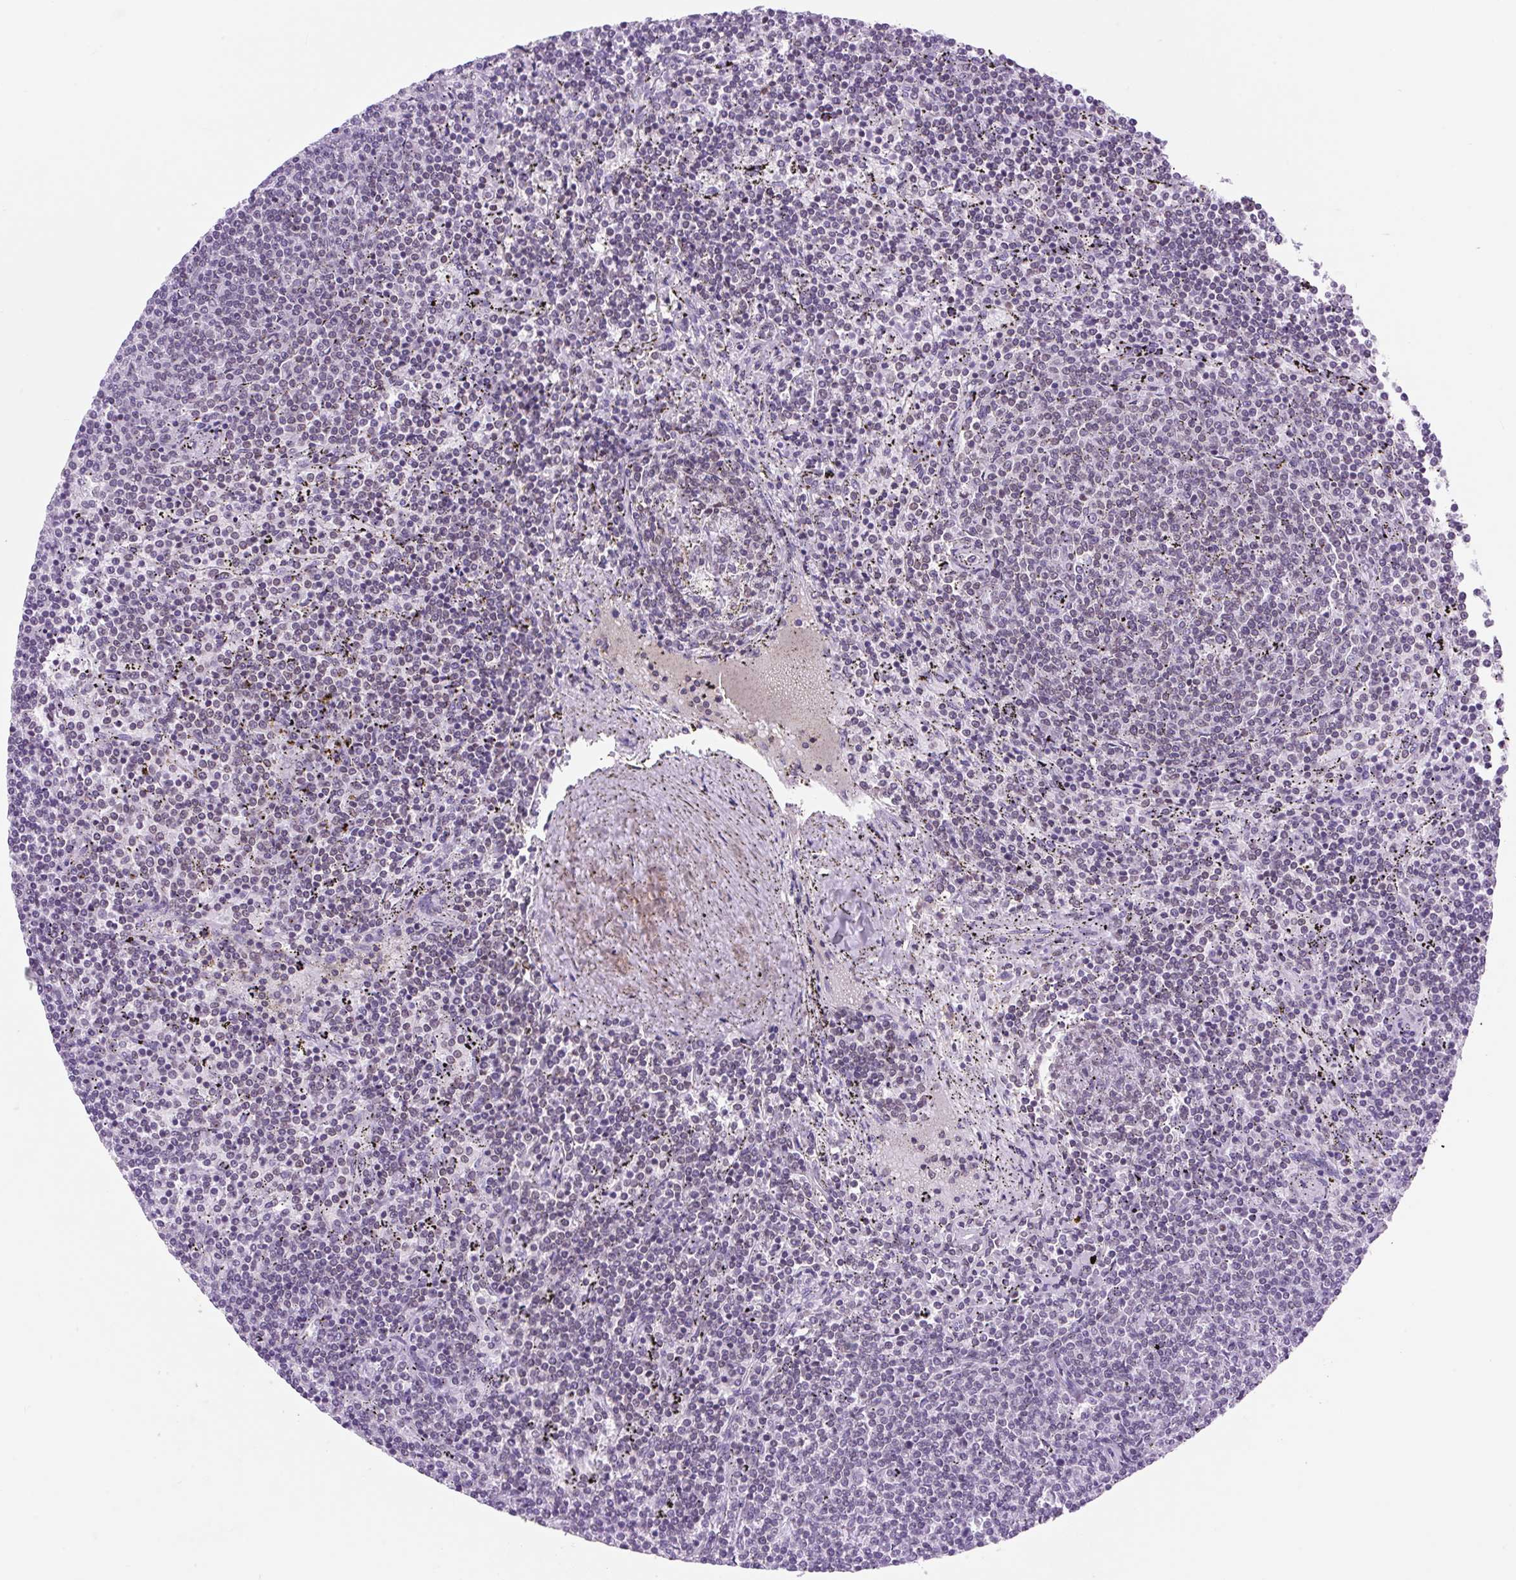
{"staining": {"intensity": "negative", "quantity": "none", "location": "none"}, "tissue": "lymphoma", "cell_type": "Tumor cells", "image_type": "cancer", "snomed": [{"axis": "morphology", "description": "Malignant lymphoma, non-Hodgkin's type, Low grade"}, {"axis": "topography", "description": "Spleen"}], "caption": "This is a photomicrograph of immunohistochemistry staining of lymphoma, which shows no staining in tumor cells. (Immunohistochemistry, brightfield microscopy, high magnification).", "gene": "VPREB1", "patient": {"sex": "female", "age": 50}}